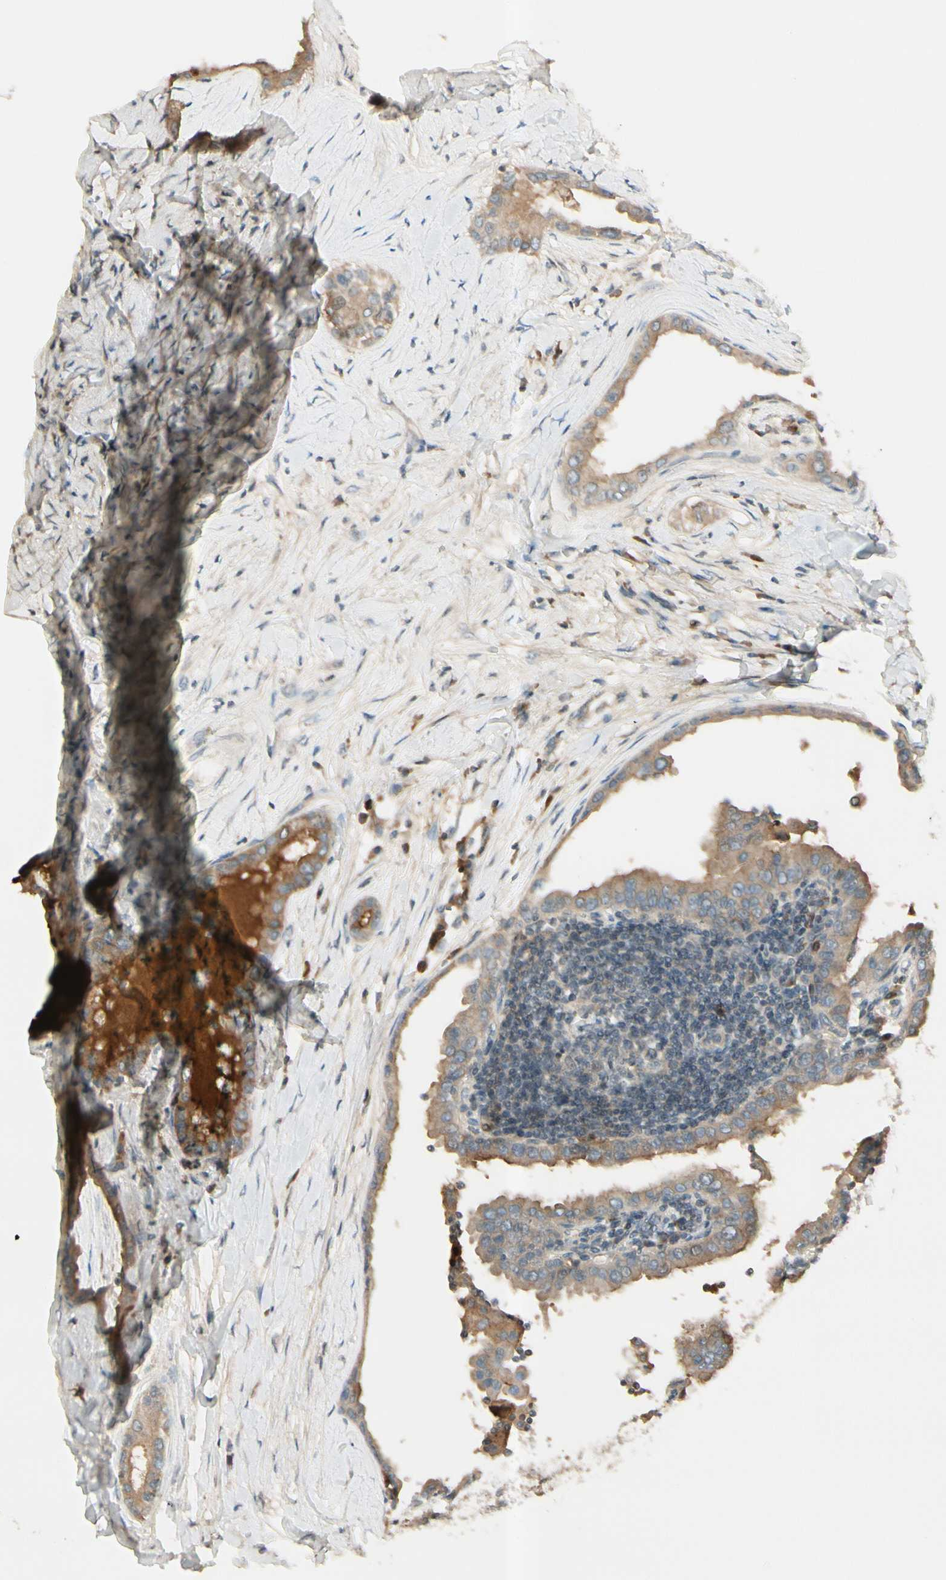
{"staining": {"intensity": "moderate", "quantity": ">75%", "location": "cytoplasmic/membranous"}, "tissue": "thyroid cancer", "cell_type": "Tumor cells", "image_type": "cancer", "snomed": [{"axis": "morphology", "description": "Papillary adenocarcinoma, NOS"}, {"axis": "topography", "description": "Thyroid gland"}], "caption": "The micrograph reveals staining of thyroid cancer, revealing moderate cytoplasmic/membranous protein expression (brown color) within tumor cells. (Brightfield microscopy of DAB IHC at high magnification).", "gene": "ICAM5", "patient": {"sex": "male", "age": 33}}